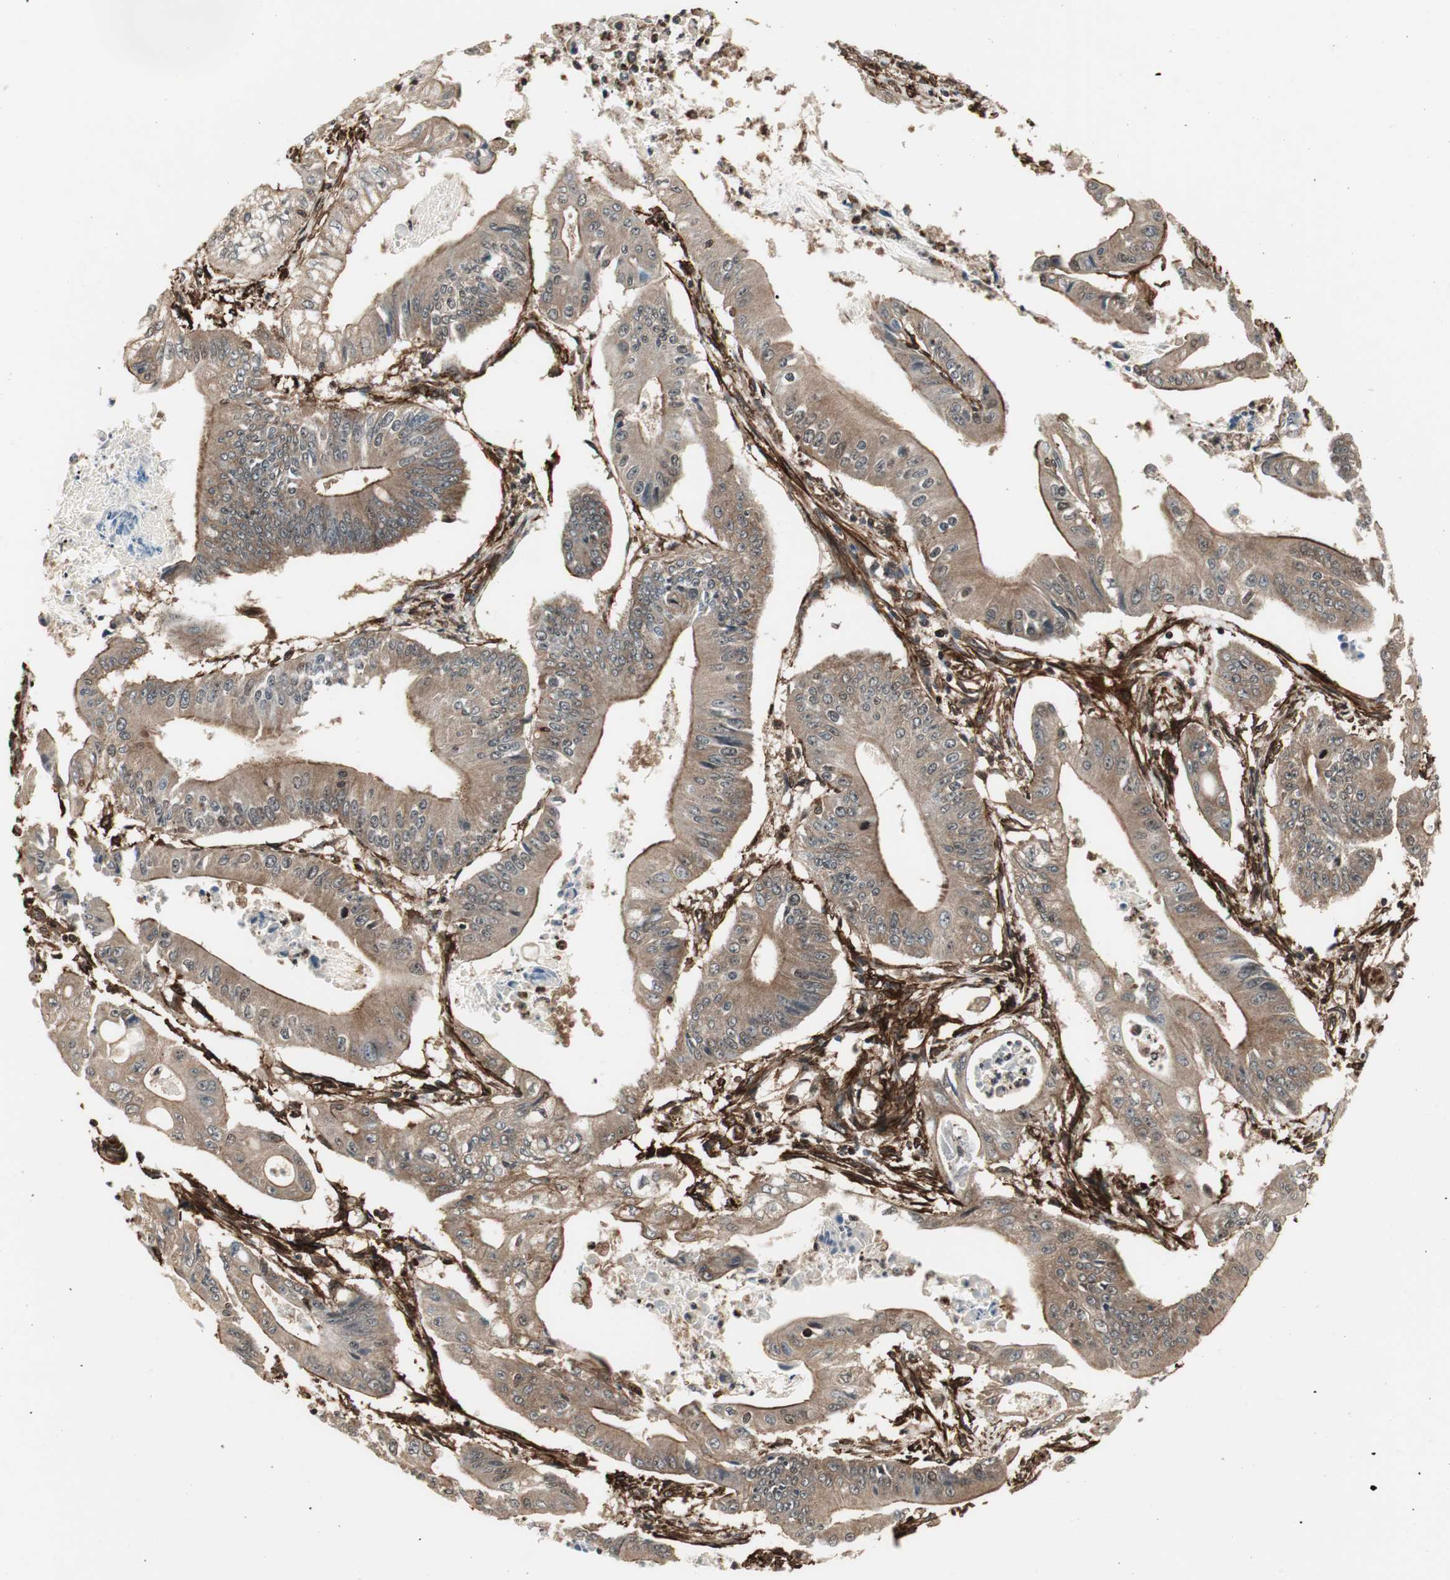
{"staining": {"intensity": "moderate", "quantity": ">75%", "location": "cytoplasmic/membranous"}, "tissue": "pancreatic cancer", "cell_type": "Tumor cells", "image_type": "cancer", "snomed": [{"axis": "morphology", "description": "Normal tissue, NOS"}, {"axis": "topography", "description": "Lymph node"}], "caption": "Brown immunohistochemical staining in pancreatic cancer displays moderate cytoplasmic/membranous positivity in about >75% of tumor cells.", "gene": "PTPN11", "patient": {"sex": "male", "age": 62}}